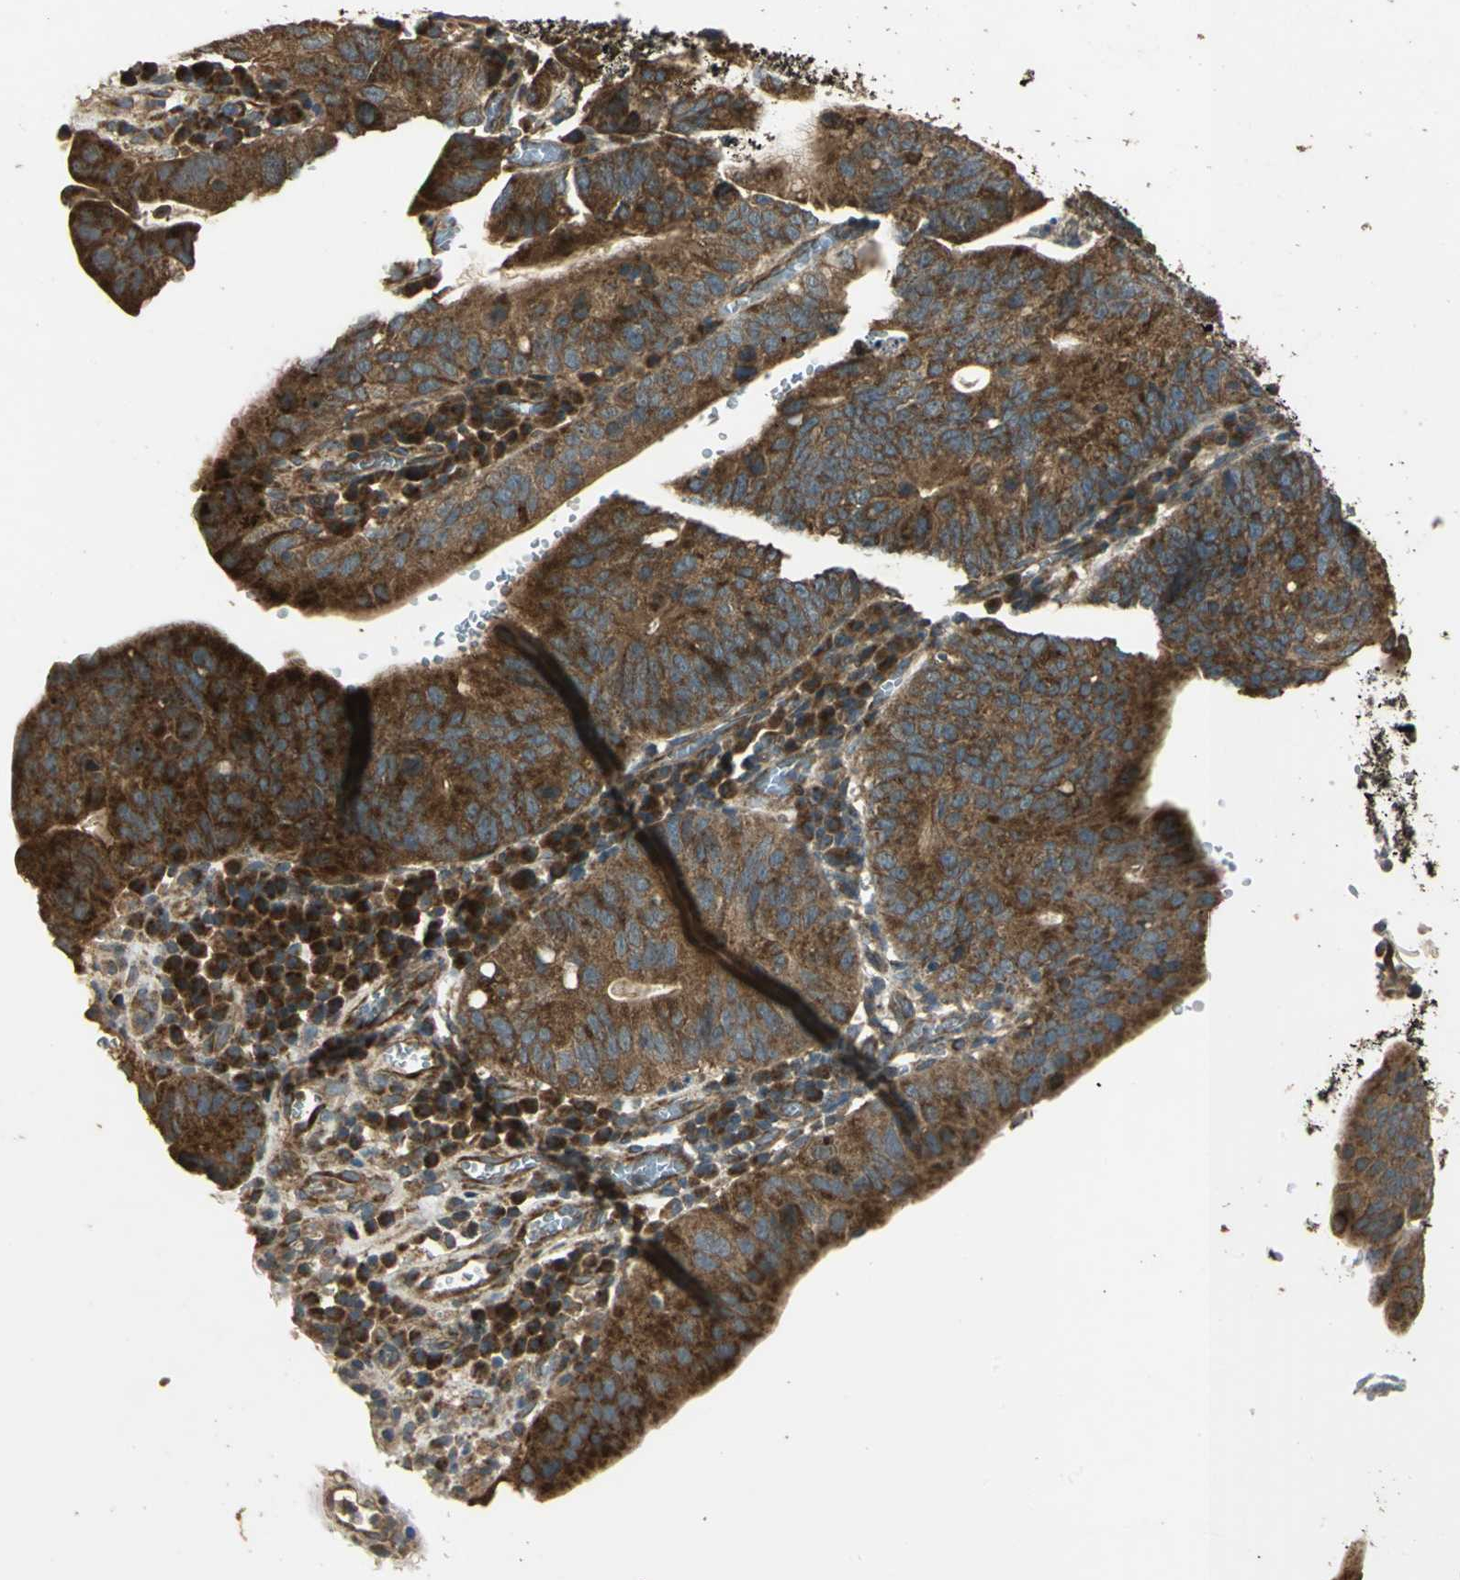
{"staining": {"intensity": "strong", "quantity": ">75%", "location": "cytoplasmic/membranous"}, "tissue": "stomach cancer", "cell_type": "Tumor cells", "image_type": "cancer", "snomed": [{"axis": "morphology", "description": "Adenocarcinoma, NOS"}, {"axis": "topography", "description": "Stomach"}], "caption": "Stomach cancer (adenocarcinoma) tissue reveals strong cytoplasmic/membranous positivity in approximately >75% of tumor cells, visualized by immunohistochemistry. The staining was performed using DAB, with brown indicating positive protein expression. Nuclei are stained blue with hematoxylin.", "gene": "KANK1", "patient": {"sex": "male", "age": 59}}